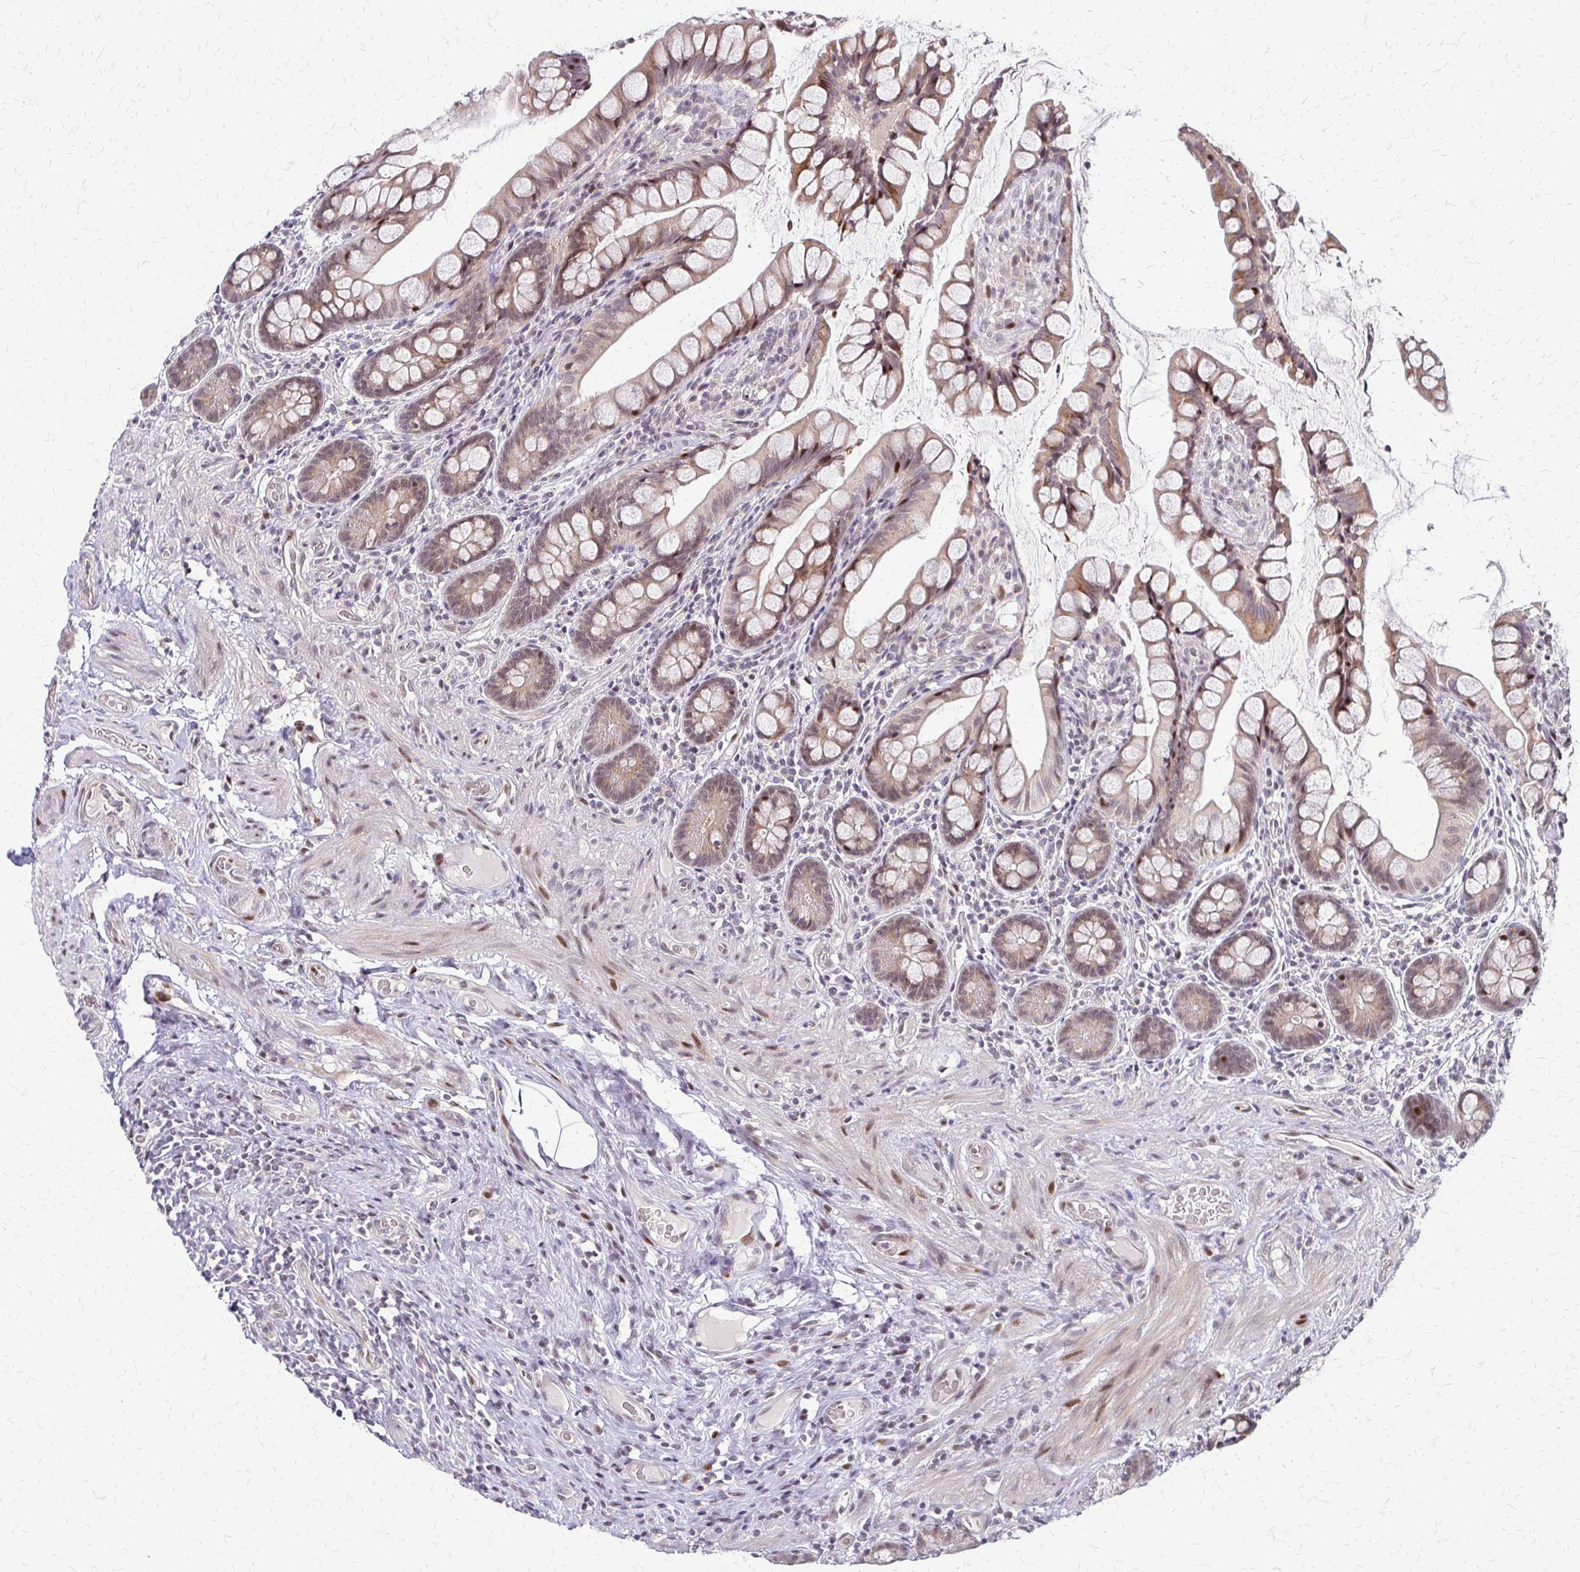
{"staining": {"intensity": "moderate", "quantity": ">75%", "location": "cytoplasmic/membranous,nuclear"}, "tissue": "small intestine", "cell_type": "Glandular cells", "image_type": "normal", "snomed": [{"axis": "morphology", "description": "Normal tissue, NOS"}, {"axis": "topography", "description": "Small intestine"}], "caption": "Unremarkable small intestine reveals moderate cytoplasmic/membranous,nuclear expression in about >75% of glandular cells, visualized by immunohistochemistry.", "gene": "TRIR", "patient": {"sex": "male", "age": 70}}